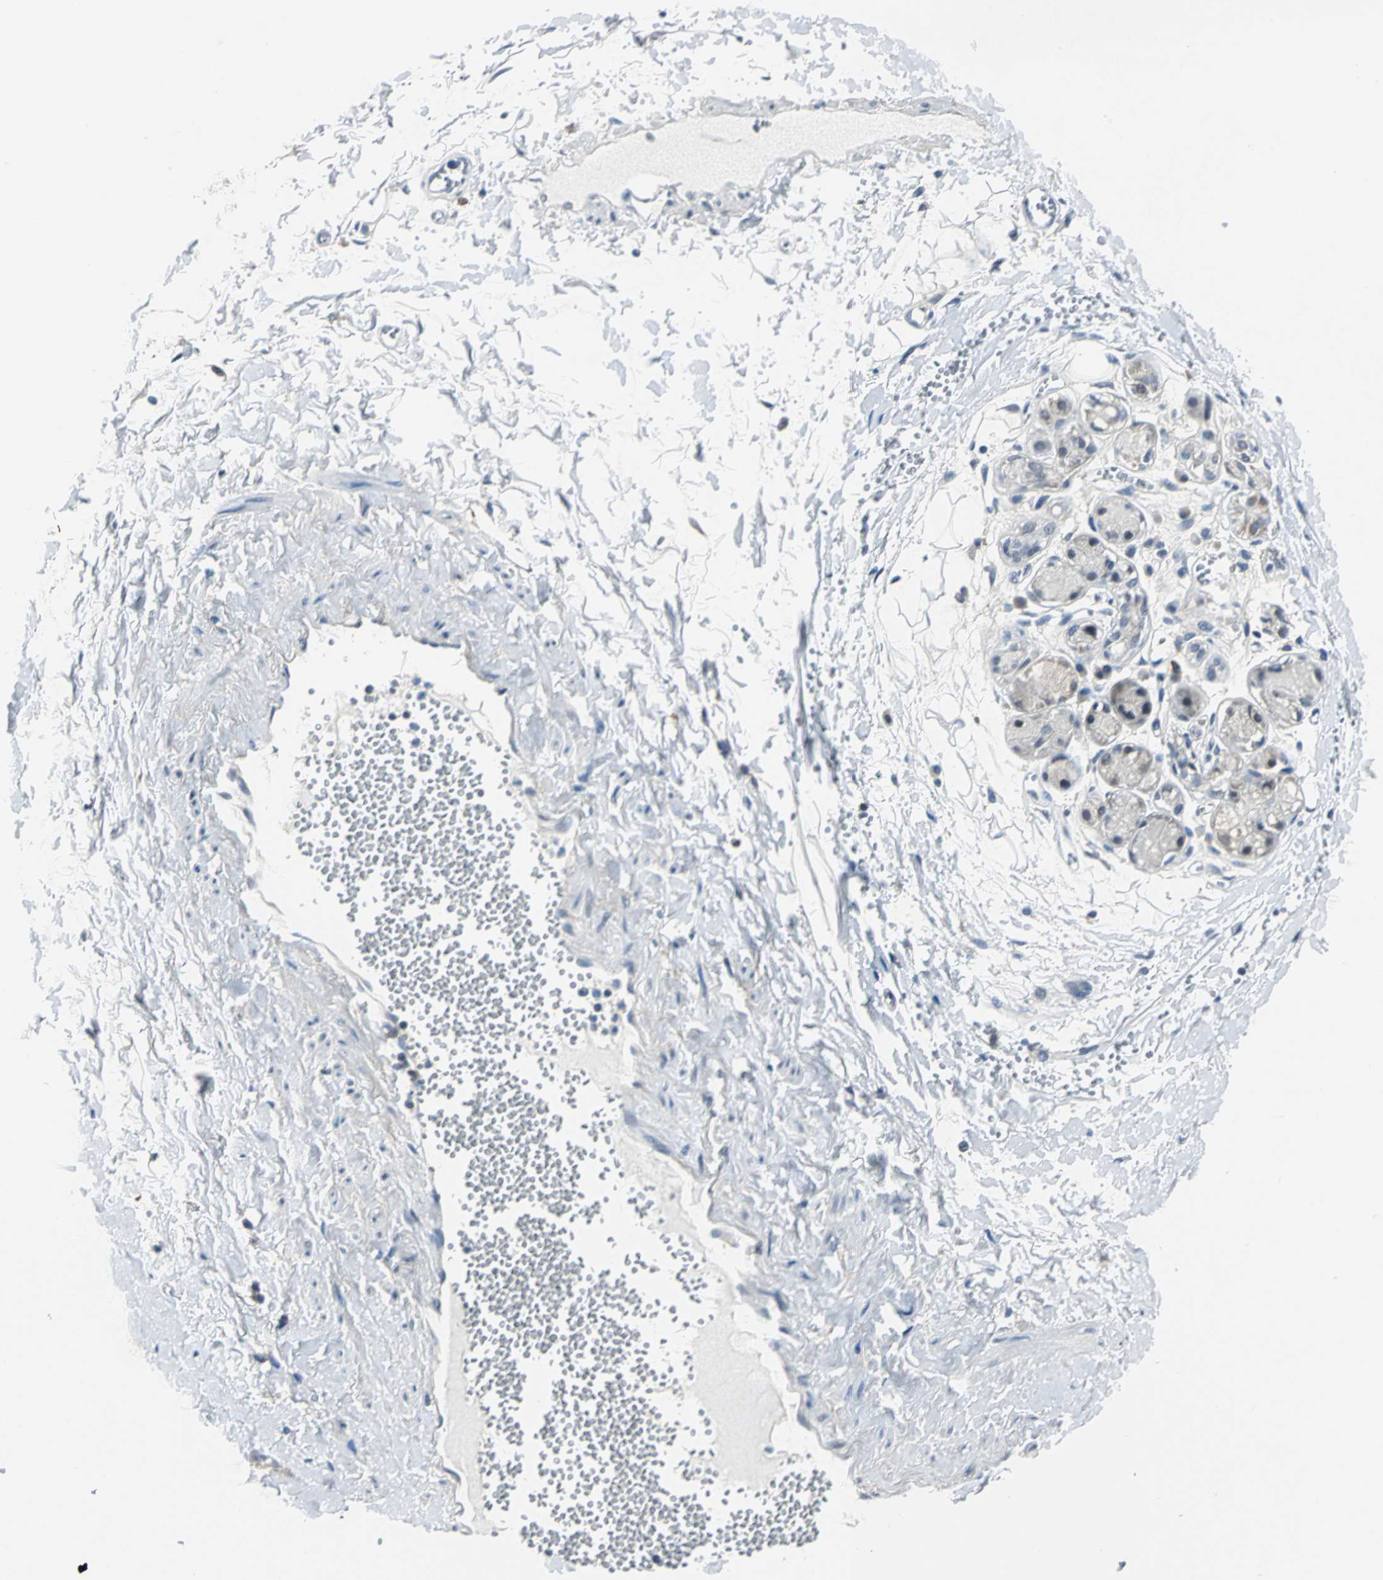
{"staining": {"intensity": "negative", "quantity": "none", "location": "none"}, "tissue": "adipose tissue", "cell_type": "Adipocytes", "image_type": "normal", "snomed": [{"axis": "morphology", "description": "Normal tissue, NOS"}, {"axis": "morphology", "description": "Inflammation, NOS"}, {"axis": "topography", "description": "Salivary gland"}, {"axis": "topography", "description": "Peripheral nerve tissue"}], "caption": "This is an immunohistochemistry histopathology image of normal human adipose tissue. There is no expression in adipocytes.", "gene": "ZNF415", "patient": {"sex": "female", "age": 75}}